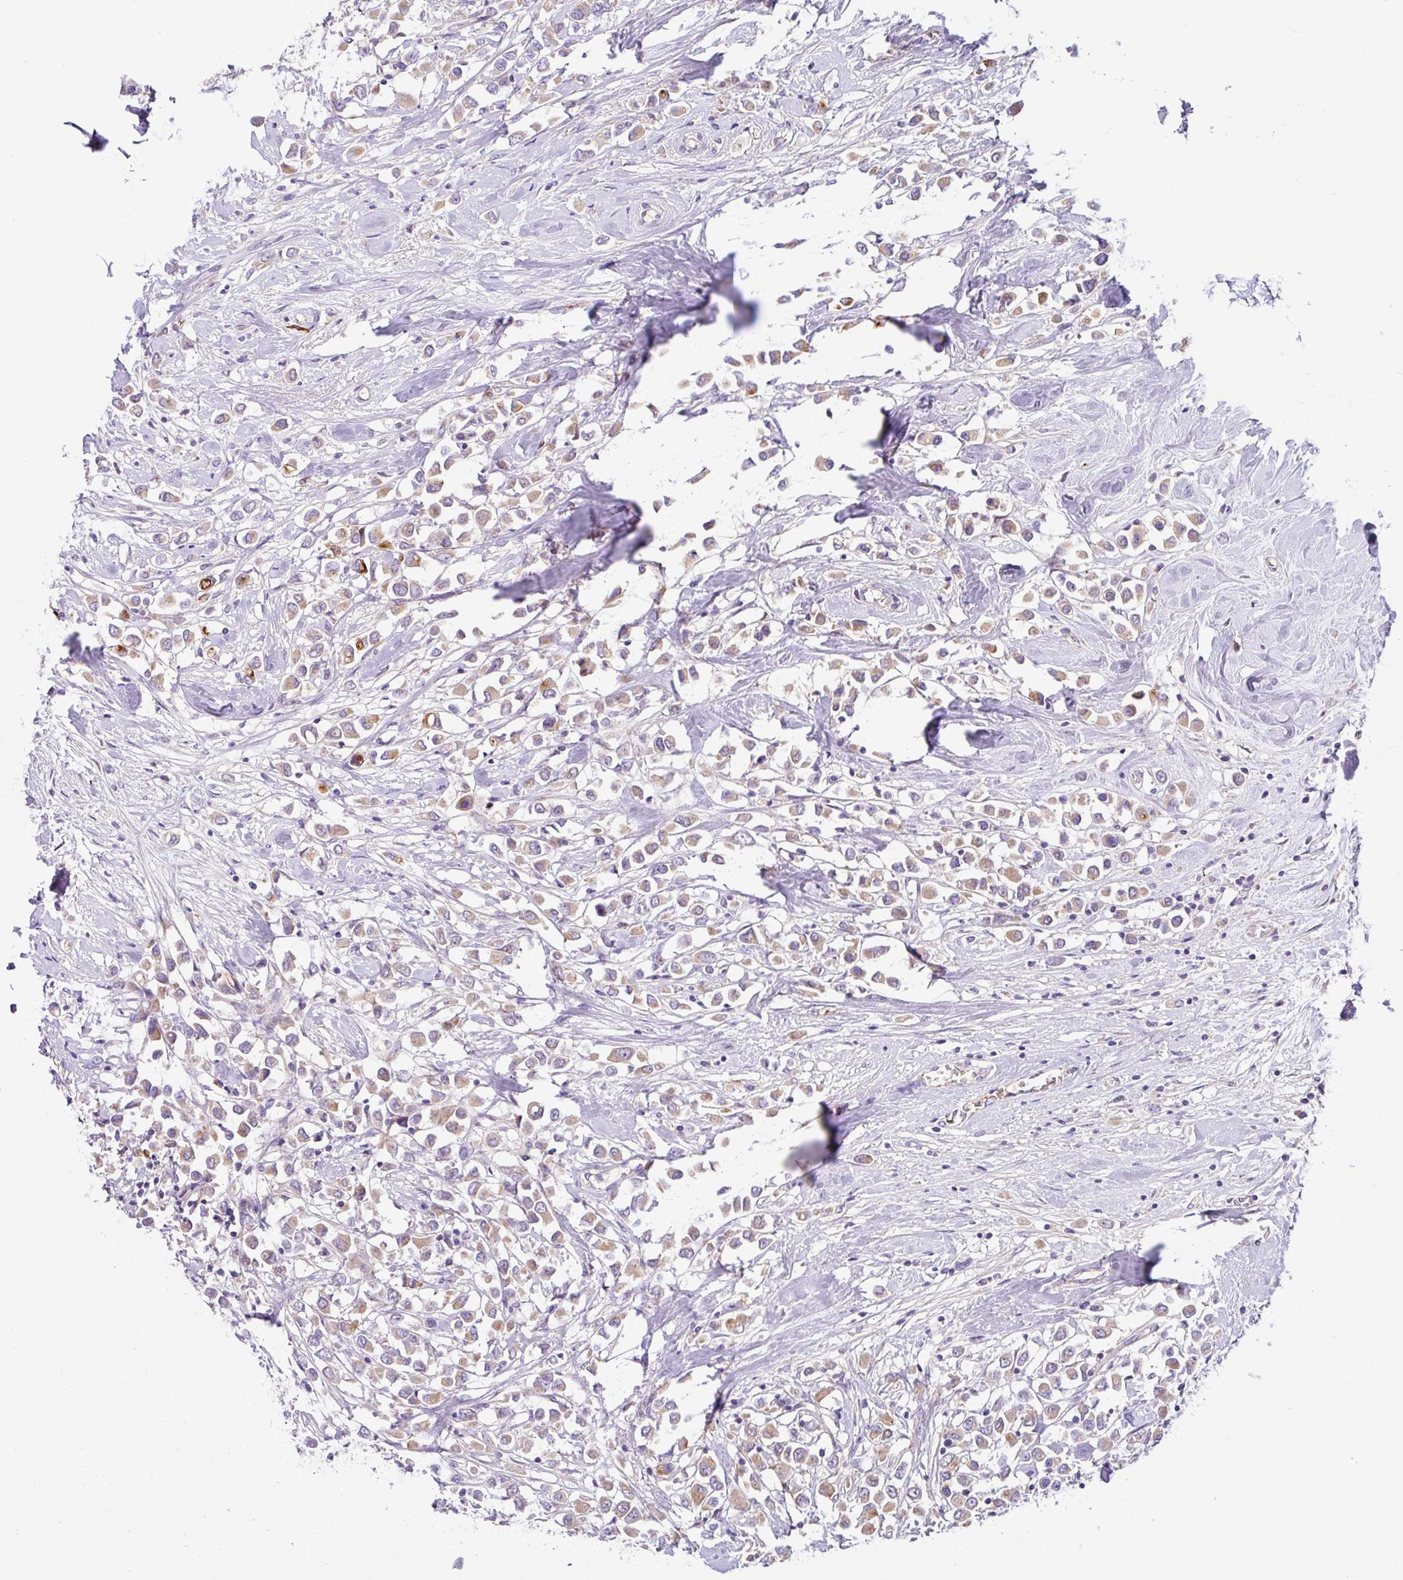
{"staining": {"intensity": "weak", "quantity": ">75%", "location": "cytoplasmic/membranous"}, "tissue": "breast cancer", "cell_type": "Tumor cells", "image_type": "cancer", "snomed": [{"axis": "morphology", "description": "Duct carcinoma"}, {"axis": "topography", "description": "Breast"}], "caption": "Infiltrating ductal carcinoma (breast) stained for a protein (brown) shows weak cytoplasmic/membranous positive expression in about >75% of tumor cells.", "gene": "CRISP3", "patient": {"sex": "female", "age": 61}}